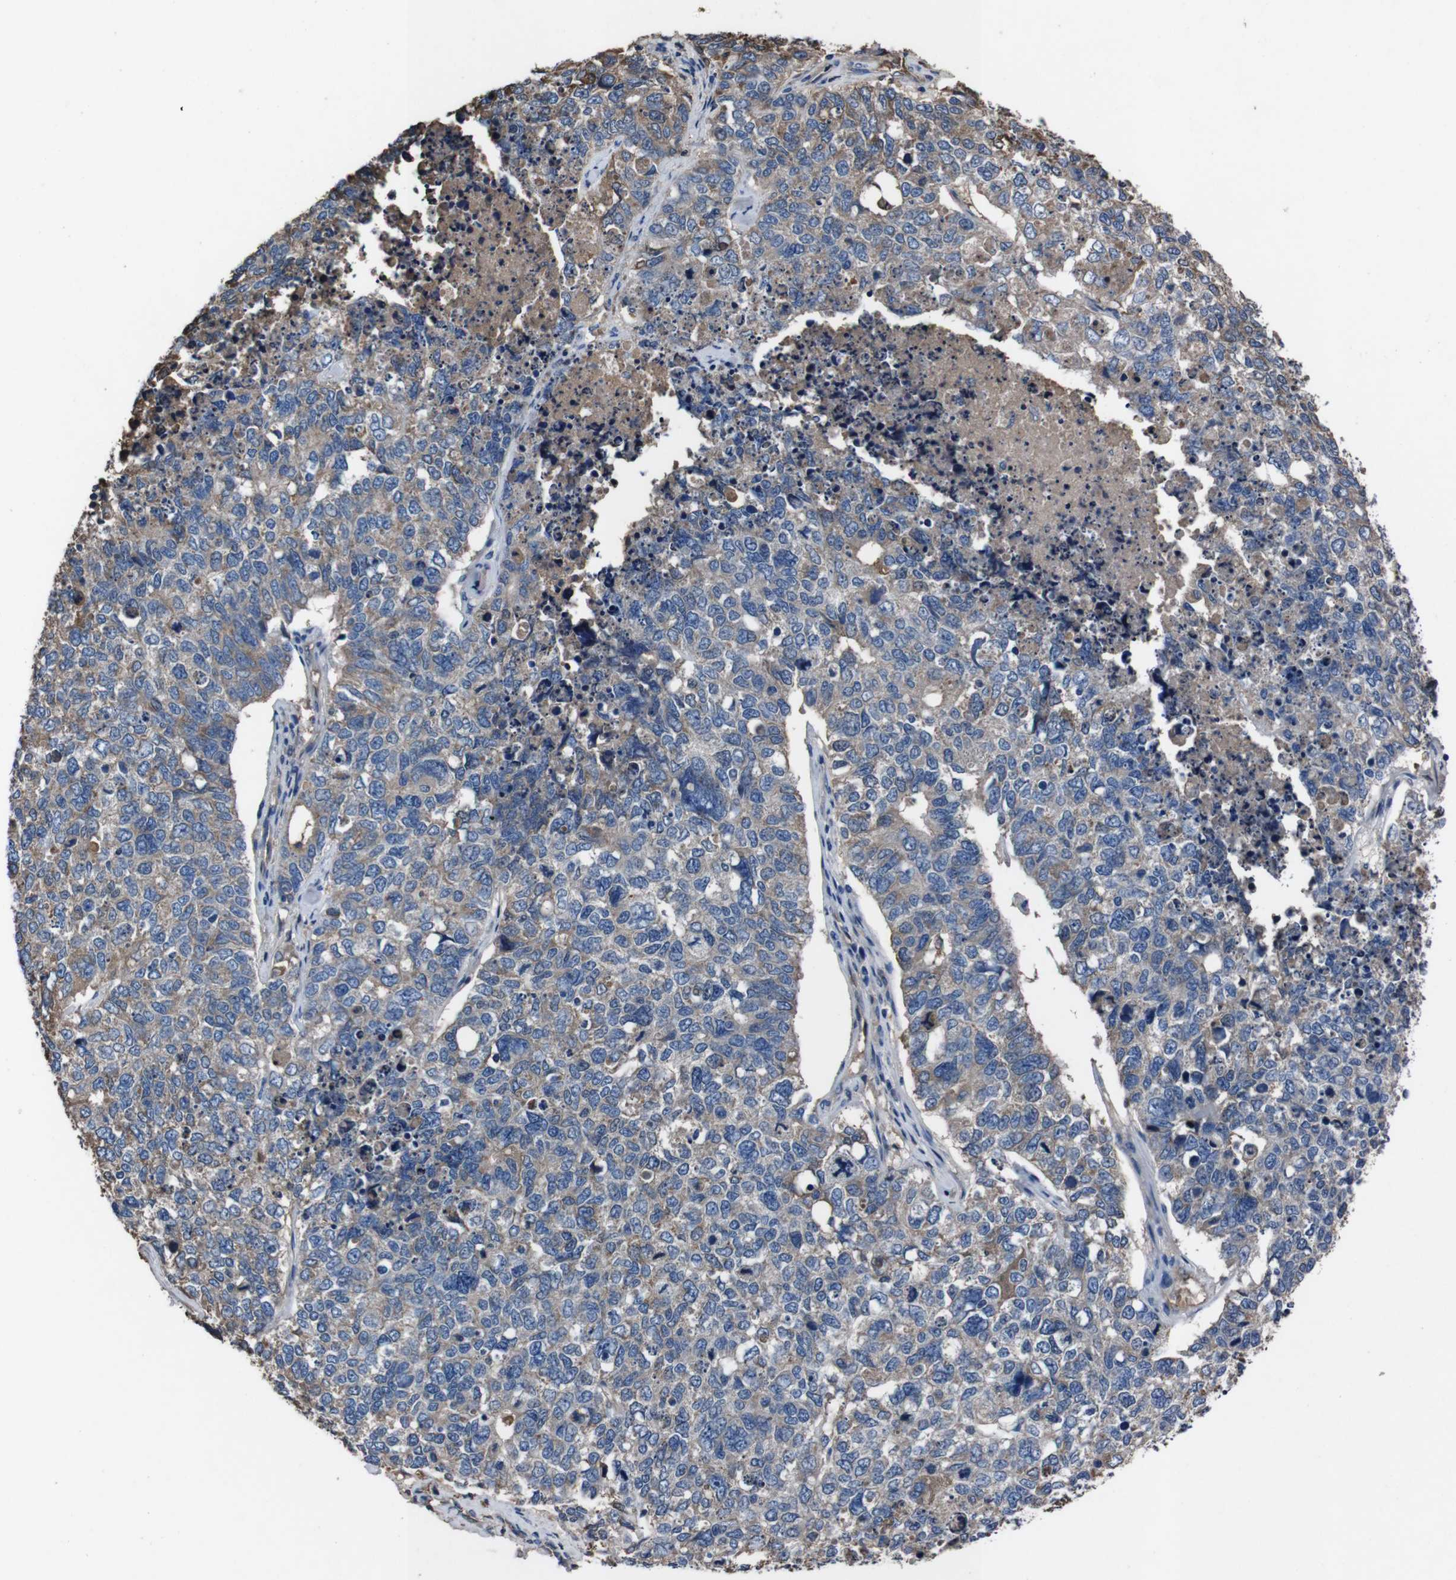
{"staining": {"intensity": "weak", "quantity": ">75%", "location": "cytoplasmic/membranous"}, "tissue": "cervical cancer", "cell_type": "Tumor cells", "image_type": "cancer", "snomed": [{"axis": "morphology", "description": "Squamous cell carcinoma, NOS"}, {"axis": "topography", "description": "Cervix"}], "caption": "Cervical squamous cell carcinoma stained for a protein (brown) reveals weak cytoplasmic/membranous positive expression in about >75% of tumor cells.", "gene": "LEP", "patient": {"sex": "female", "age": 63}}